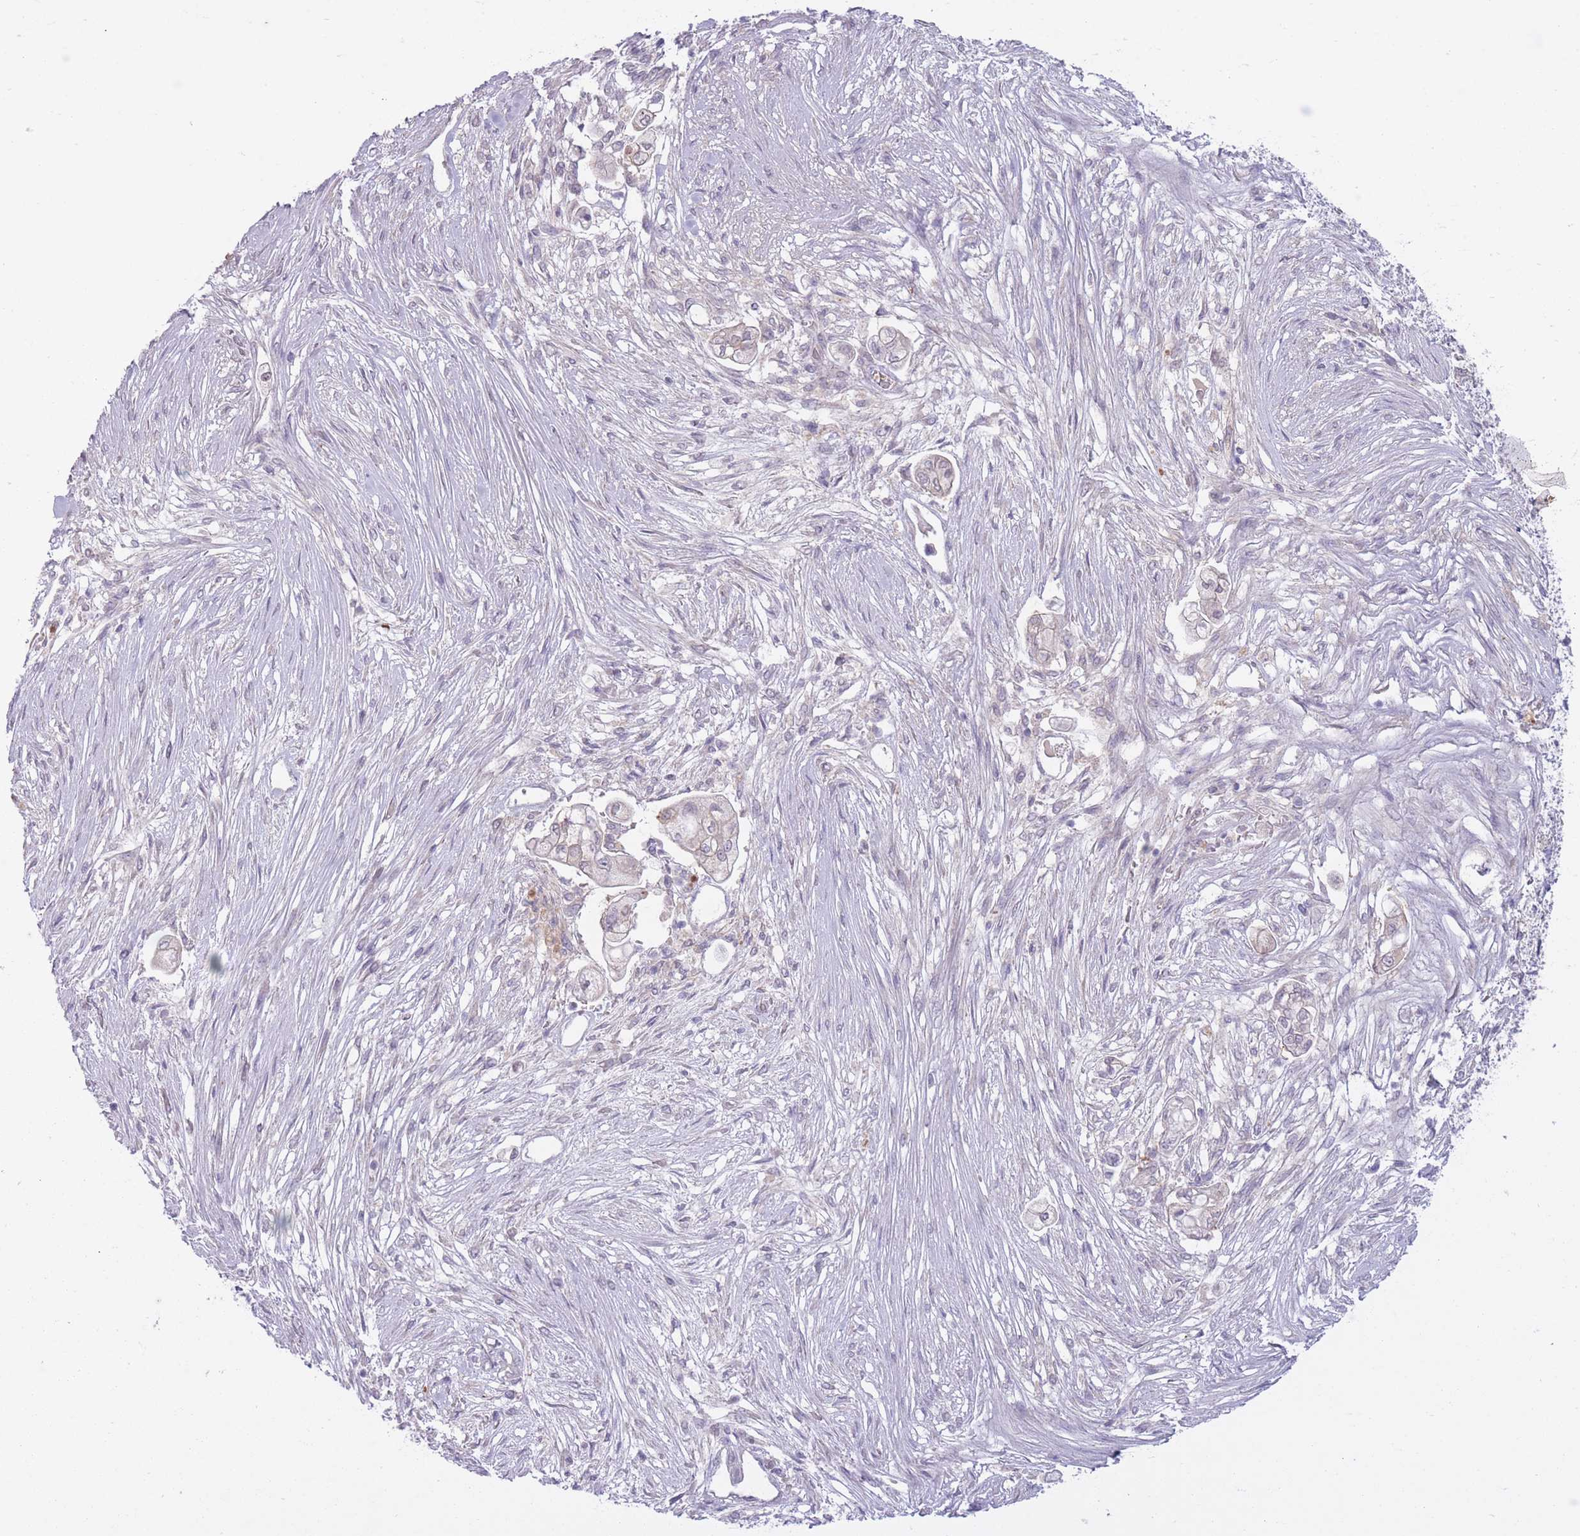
{"staining": {"intensity": "weak", "quantity": "<25%", "location": "nuclear"}, "tissue": "pancreatic cancer", "cell_type": "Tumor cells", "image_type": "cancer", "snomed": [{"axis": "morphology", "description": "Adenocarcinoma, NOS"}, {"axis": "topography", "description": "Pancreas"}], "caption": "A micrograph of human adenocarcinoma (pancreatic) is negative for staining in tumor cells.", "gene": "ARPIN", "patient": {"sex": "female", "age": 69}}